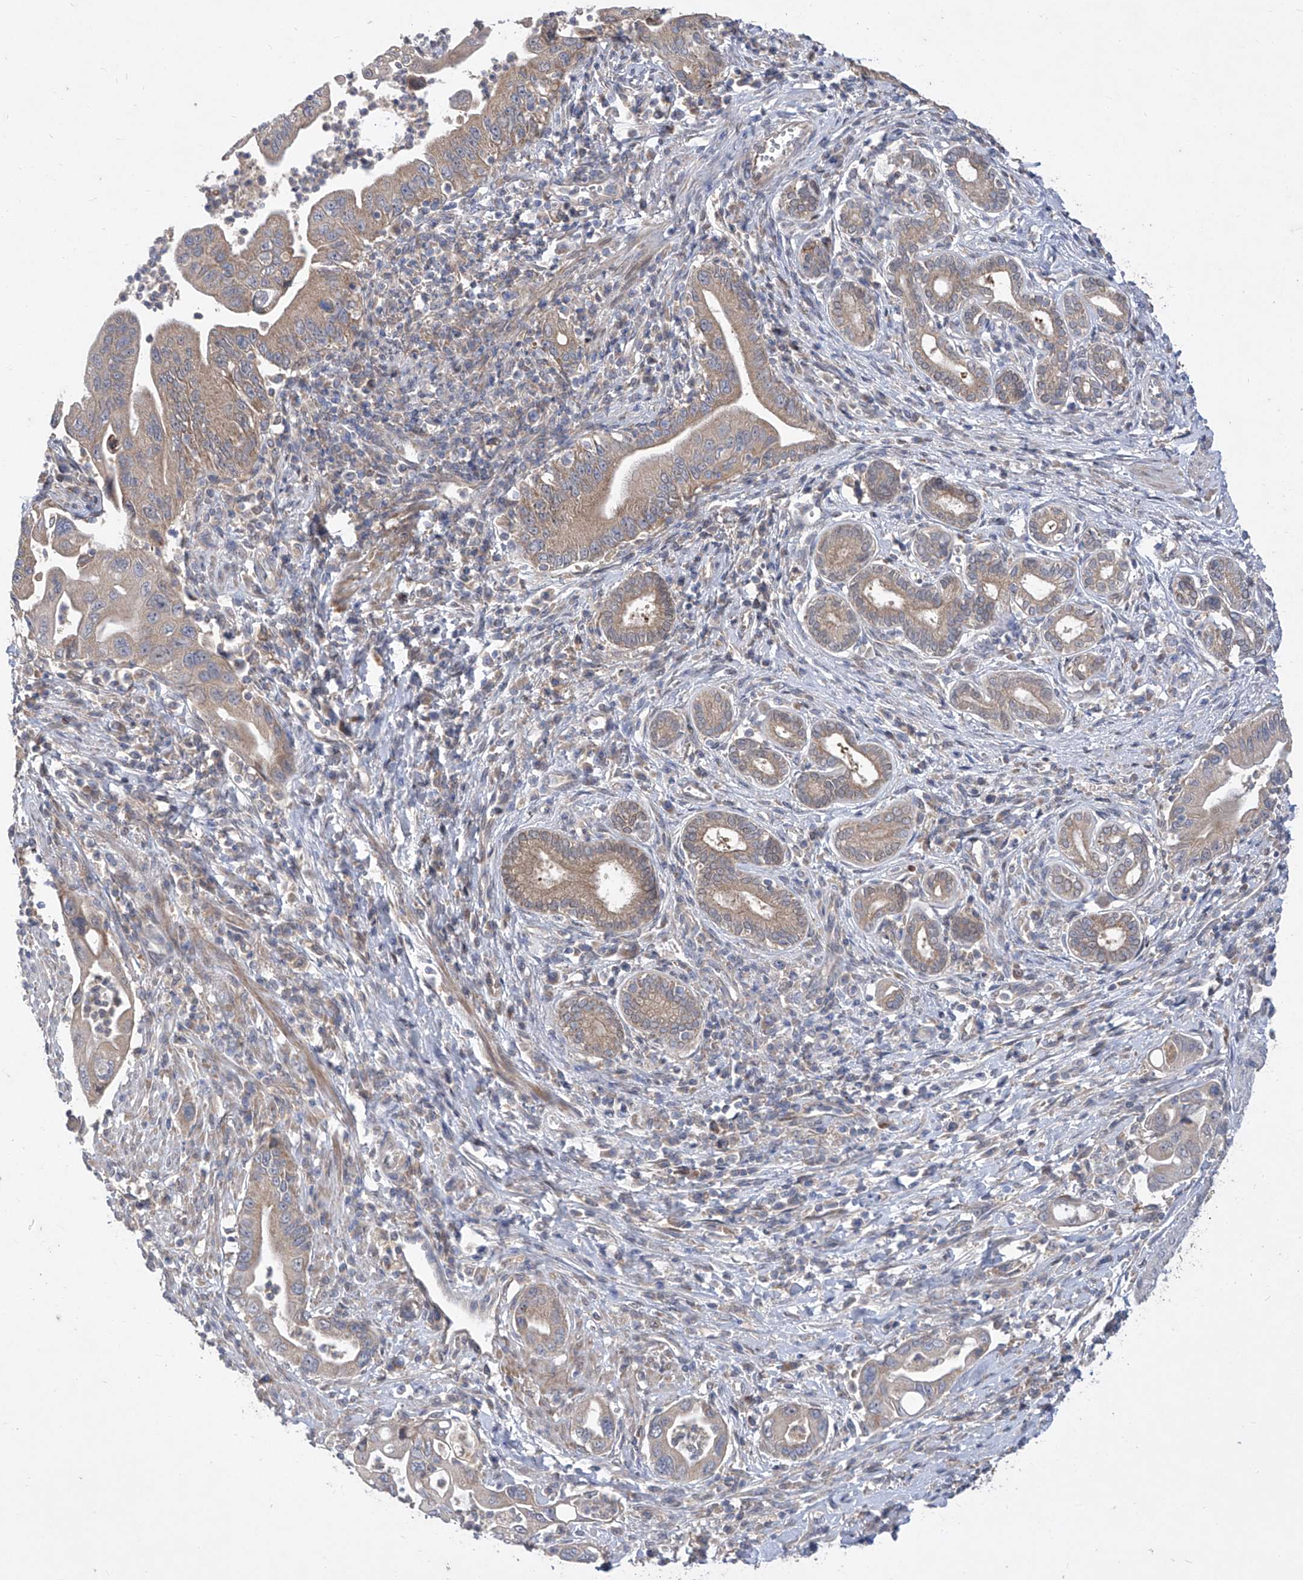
{"staining": {"intensity": "weak", "quantity": ">75%", "location": "cytoplasmic/membranous"}, "tissue": "pancreatic cancer", "cell_type": "Tumor cells", "image_type": "cancer", "snomed": [{"axis": "morphology", "description": "Adenocarcinoma, NOS"}, {"axis": "topography", "description": "Pancreas"}], "caption": "Immunohistochemical staining of human pancreatic cancer exhibits low levels of weak cytoplasmic/membranous protein staining in approximately >75% of tumor cells.", "gene": "COQ3", "patient": {"sex": "male", "age": 78}}